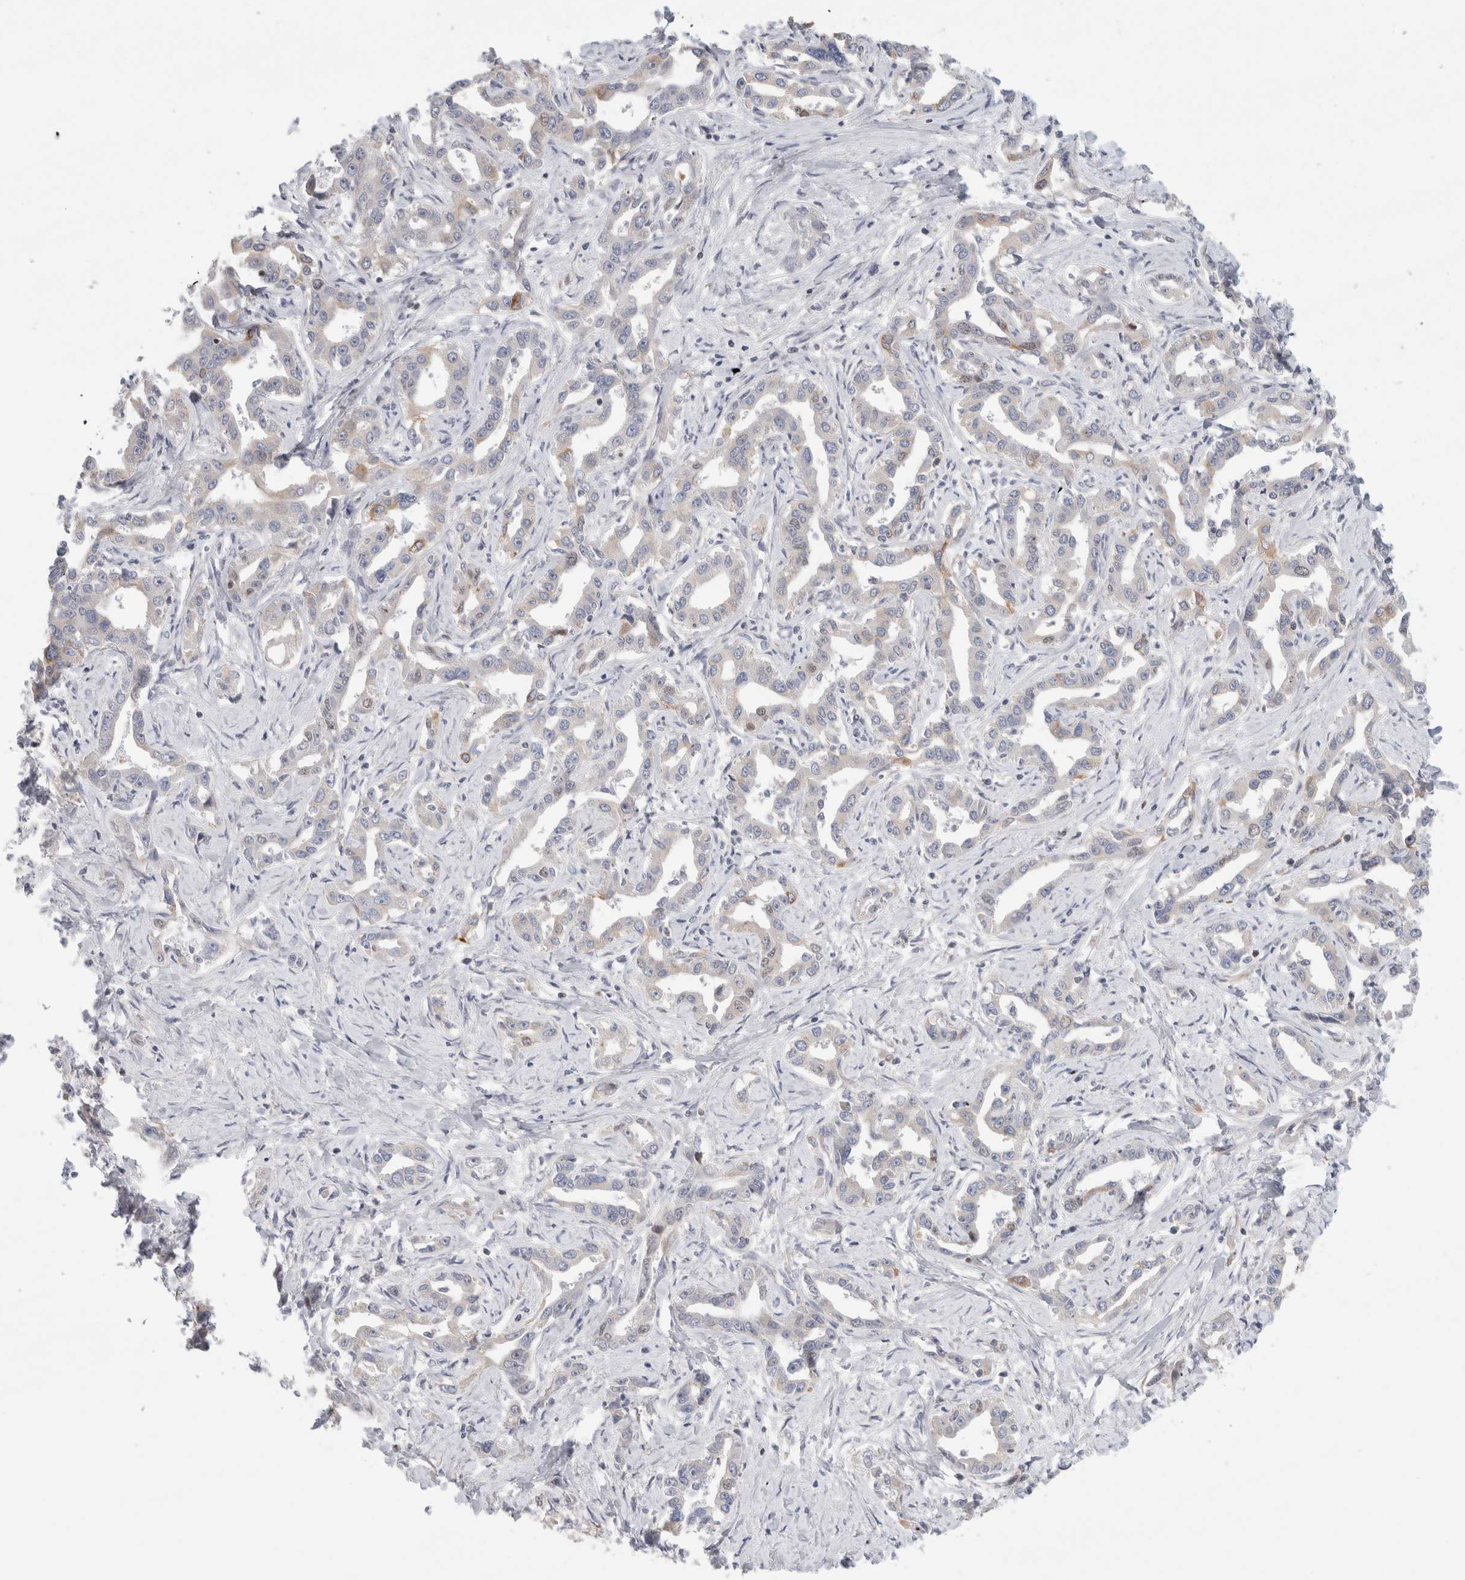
{"staining": {"intensity": "negative", "quantity": "none", "location": "none"}, "tissue": "liver cancer", "cell_type": "Tumor cells", "image_type": "cancer", "snomed": [{"axis": "morphology", "description": "Cholangiocarcinoma"}, {"axis": "topography", "description": "Liver"}], "caption": "The immunohistochemistry photomicrograph has no significant positivity in tumor cells of liver cancer (cholangiocarcinoma) tissue. Nuclei are stained in blue.", "gene": "SYTL5", "patient": {"sex": "male", "age": 59}}